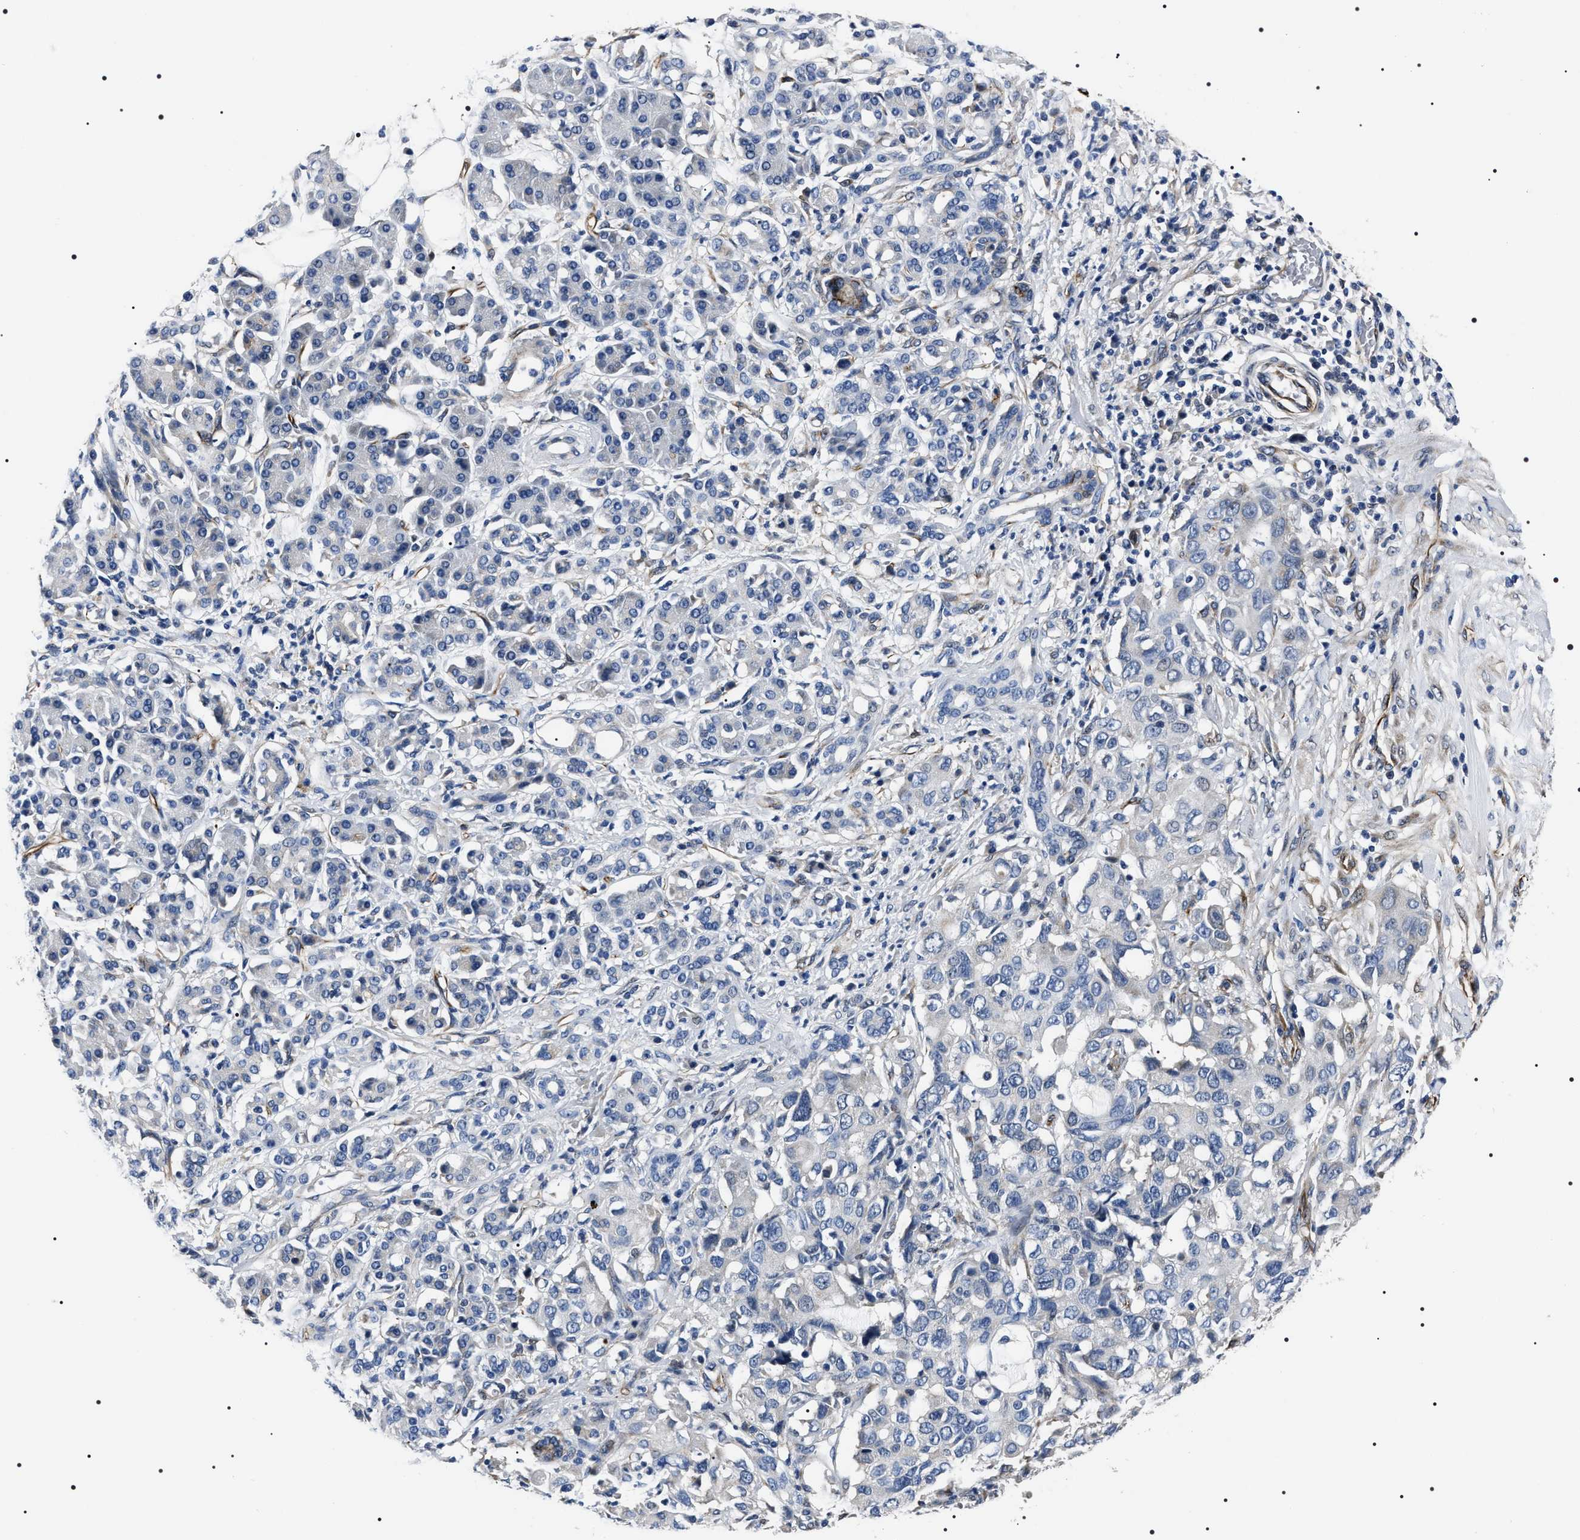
{"staining": {"intensity": "negative", "quantity": "none", "location": "none"}, "tissue": "pancreatic cancer", "cell_type": "Tumor cells", "image_type": "cancer", "snomed": [{"axis": "morphology", "description": "Adenocarcinoma, NOS"}, {"axis": "topography", "description": "Pancreas"}], "caption": "An IHC photomicrograph of pancreatic cancer is shown. There is no staining in tumor cells of pancreatic cancer.", "gene": "BAG2", "patient": {"sex": "female", "age": 56}}